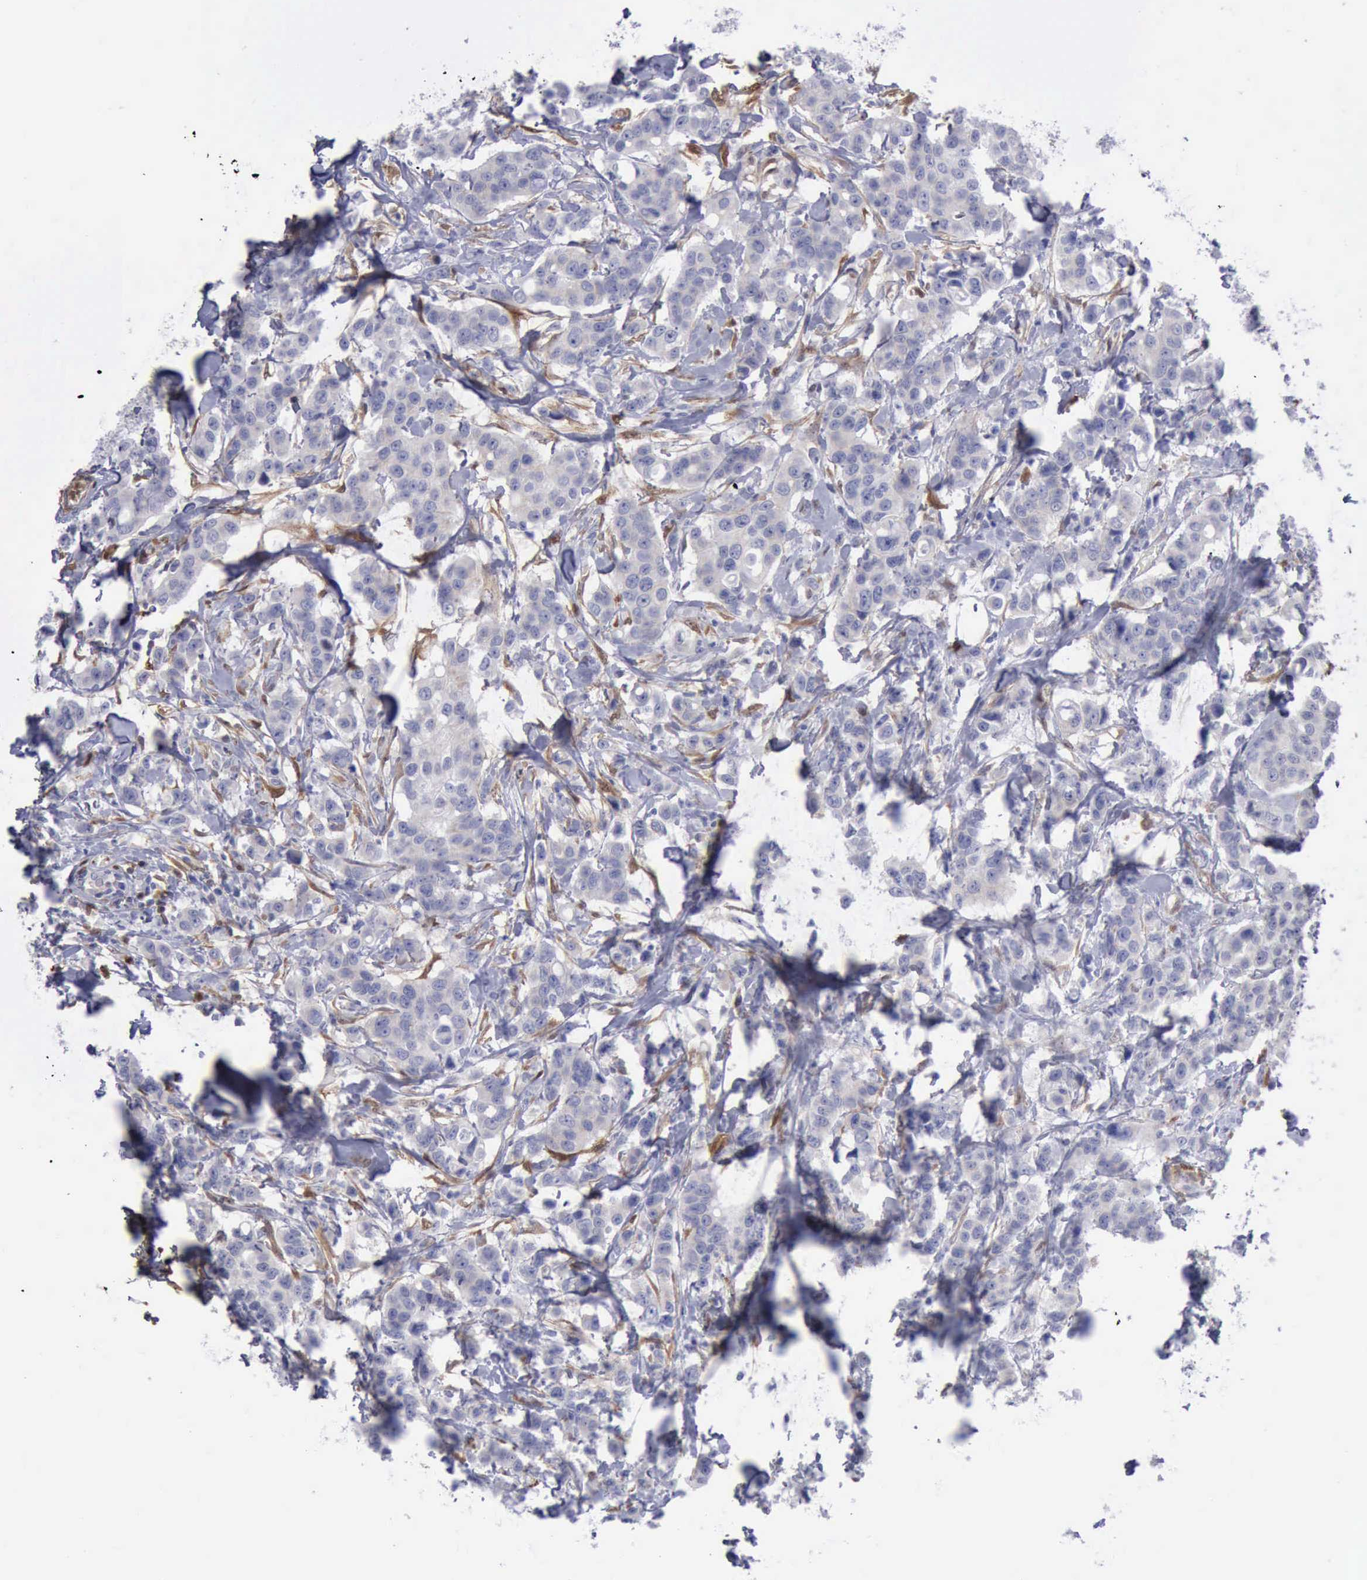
{"staining": {"intensity": "negative", "quantity": "none", "location": "none"}, "tissue": "breast cancer", "cell_type": "Tumor cells", "image_type": "cancer", "snomed": [{"axis": "morphology", "description": "Duct carcinoma"}, {"axis": "topography", "description": "Breast"}], "caption": "Protein analysis of breast intraductal carcinoma exhibits no significant expression in tumor cells.", "gene": "FHL1", "patient": {"sex": "female", "age": 27}}